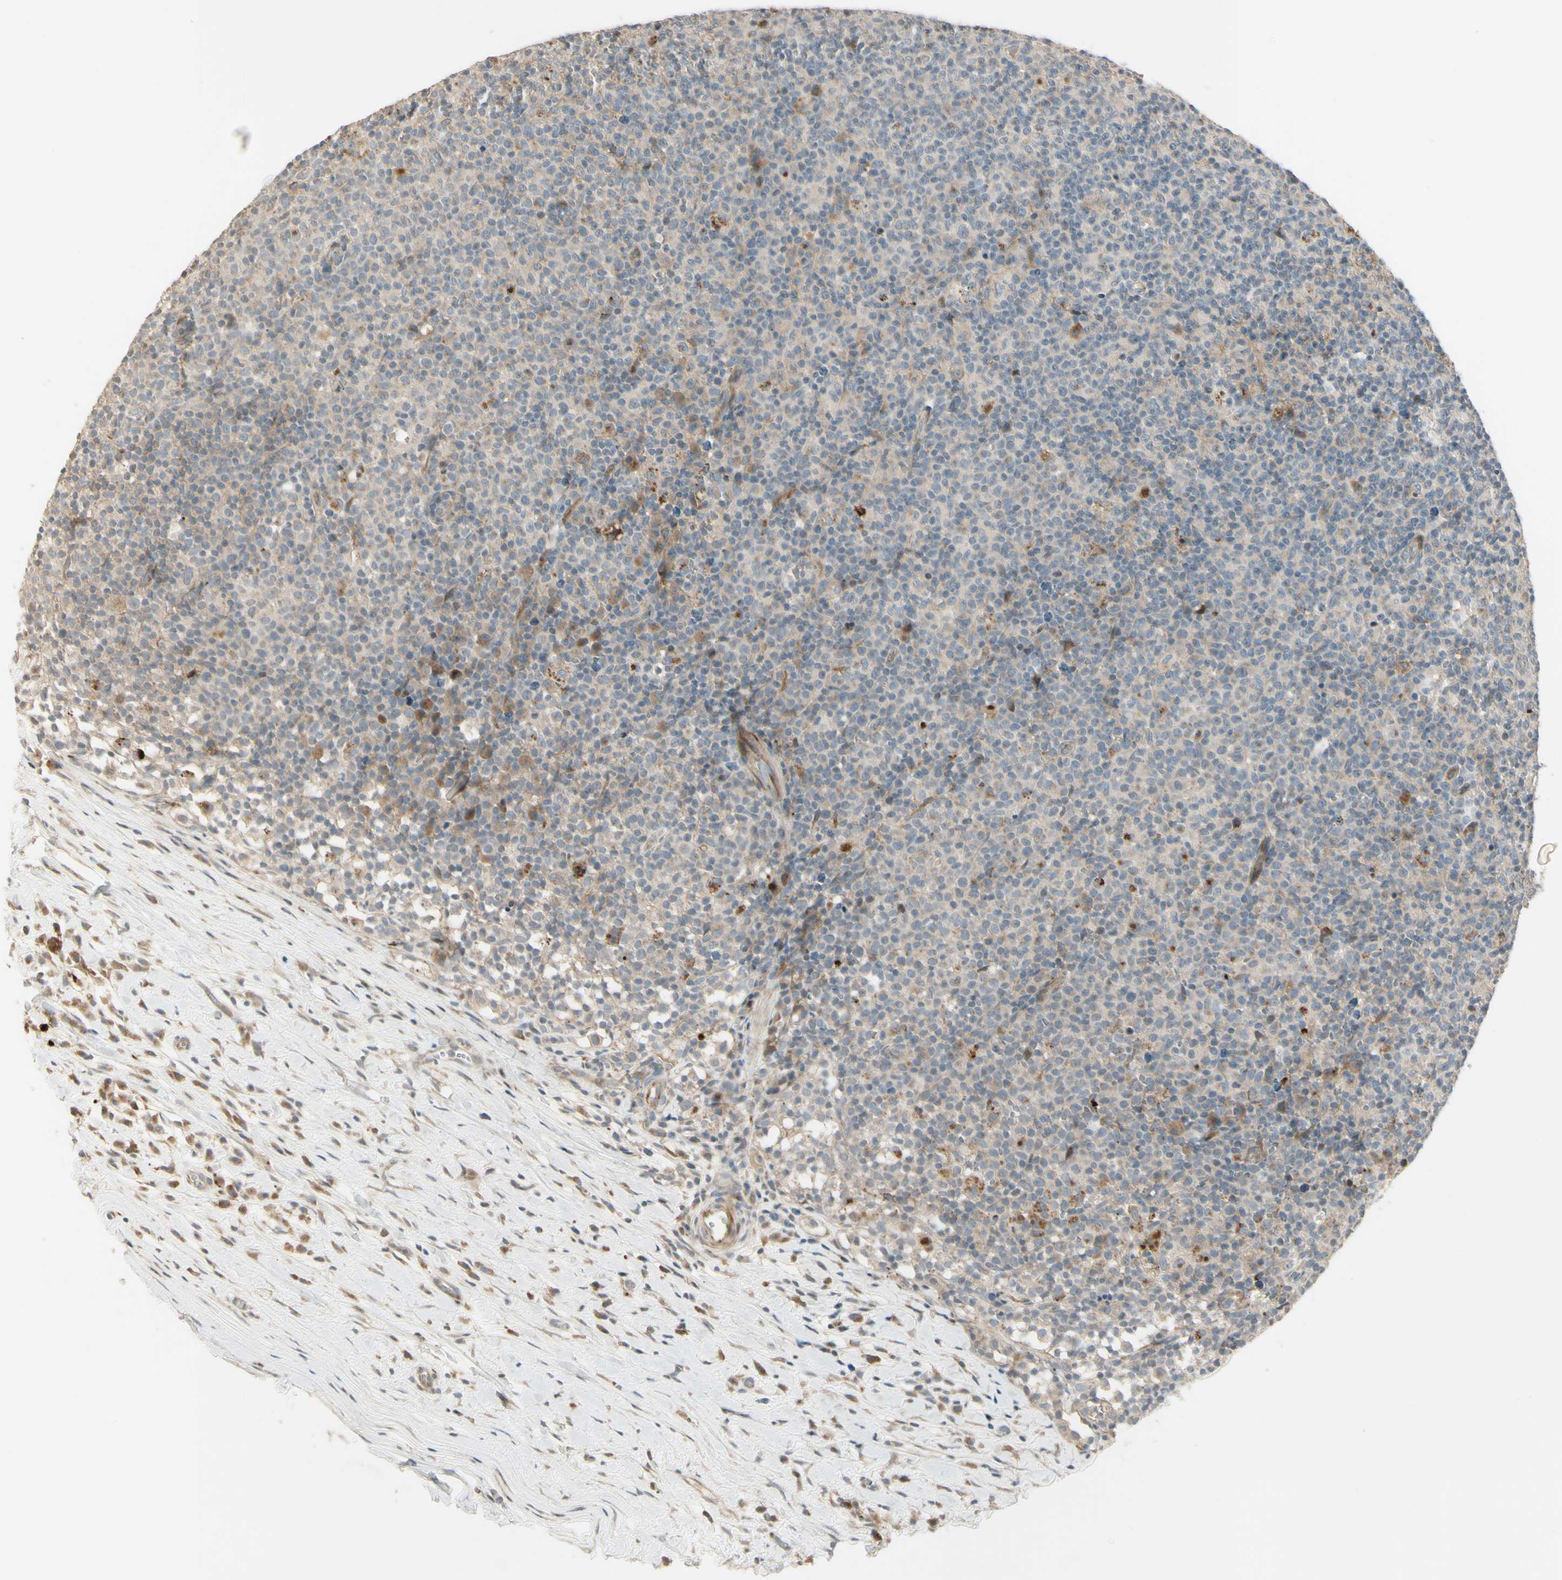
{"staining": {"intensity": "weak", "quantity": "25%-75%", "location": "cytoplasmic/membranous"}, "tissue": "lymph node", "cell_type": "Germinal center cells", "image_type": "normal", "snomed": [{"axis": "morphology", "description": "Normal tissue, NOS"}, {"axis": "morphology", "description": "Inflammation, NOS"}, {"axis": "topography", "description": "Lymph node"}], "caption": "Protein positivity by immunohistochemistry shows weak cytoplasmic/membranous staining in about 25%-75% of germinal center cells in benign lymph node. (DAB (3,3'-diaminobenzidine) IHC, brown staining for protein, blue staining for nuclei).", "gene": "NDFIP1", "patient": {"sex": "male", "age": 55}}